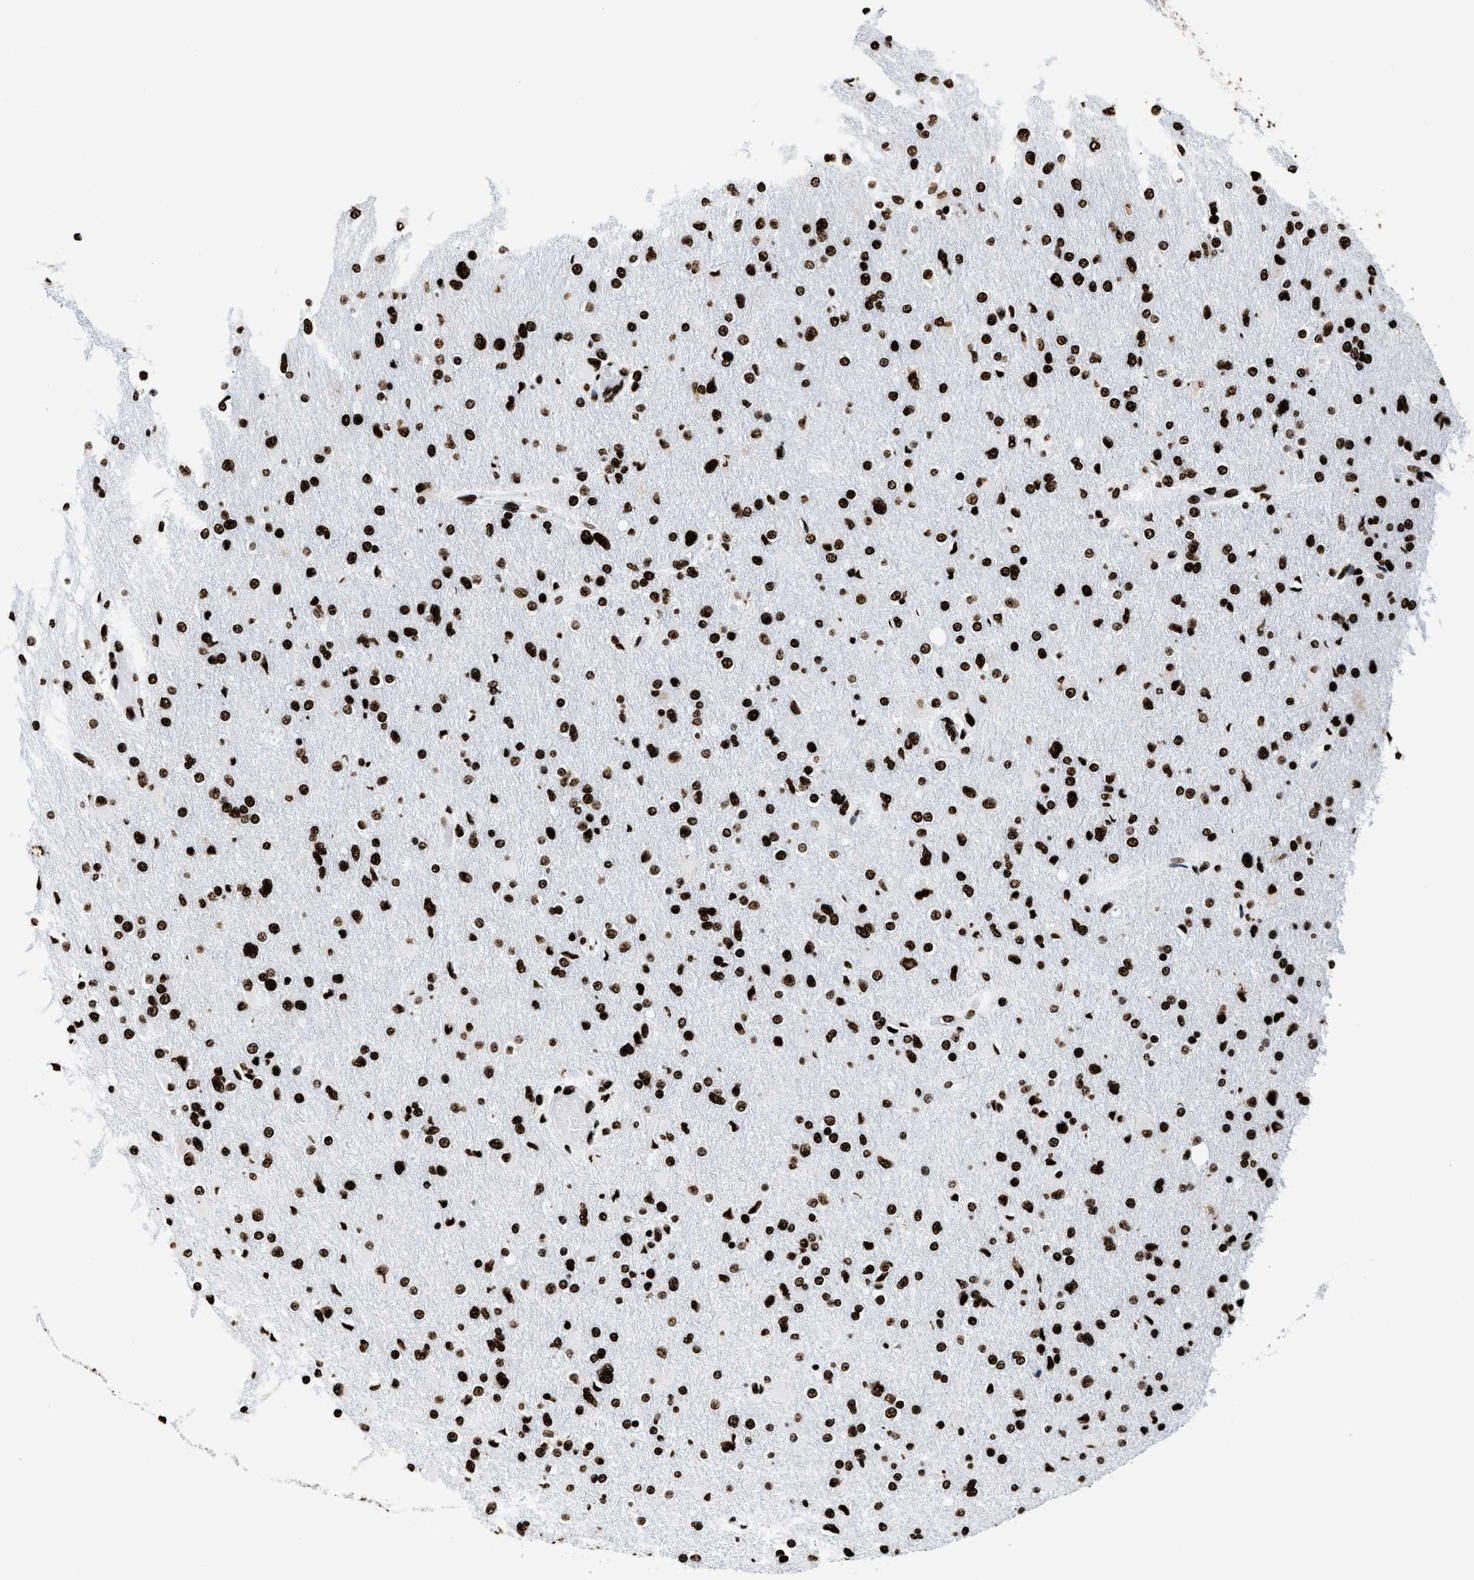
{"staining": {"intensity": "strong", "quantity": ">75%", "location": "nuclear"}, "tissue": "glioma", "cell_type": "Tumor cells", "image_type": "cancer", "snomed": [{"axis": "morphology", "description": "Glioma, malignant, High grade"}, {"axis": "topography", "description": "Cerebral cortex"}], "caption": "Protein expression analysis of human glioma reveals strong nuclear positivity in about >75% of tumor cells. The staining was performed using DAB, with brown indicating positive protein expression. Nuclei are stained blue with hematoxylin.", "gene": "HNRNPM", "patient": {"sex": "female", "age": 36}}